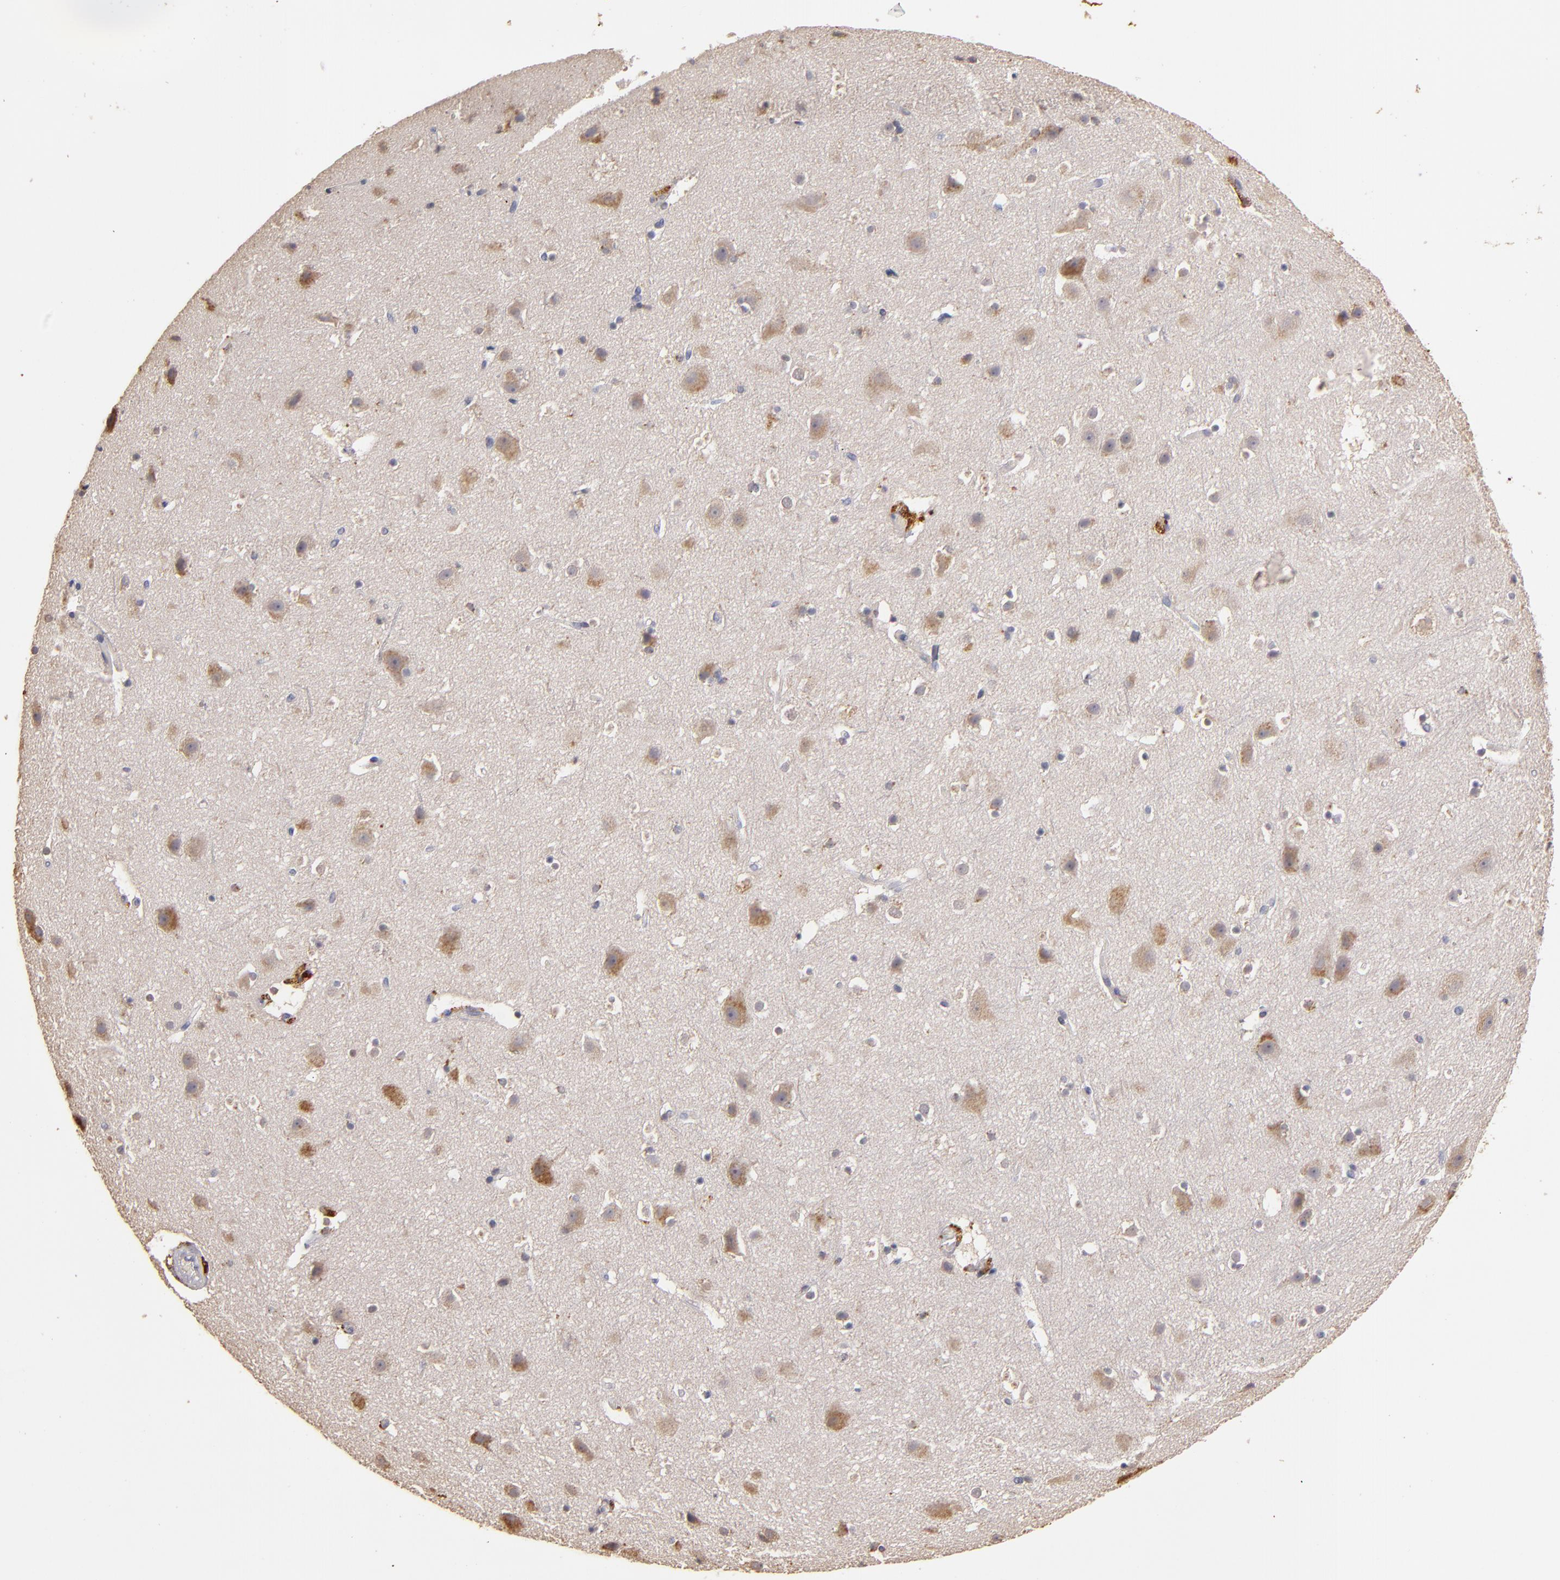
{"staining": {"intensity": "negative", "quantity": "none", "location": "none"}, "tissue": "cerebral cortex", "cell_type": "Endothelial cells", "image_type": "normal", "snomed": [{"axis": "morphology", "description": "Normal tissue, NOS"}, {"axis": "topography", "description": "Cerebral cortex"}], "caption": "Immunohistochemistry (IHC) image of normal cerebral cortex: cerebral cortex stained with DAB (3,3'-diaminobenzidine) demonstrates no significant protein expression in endothelial cells.", "gene": "TRAF1", "patient": {"sex": "male", "age": 45}}